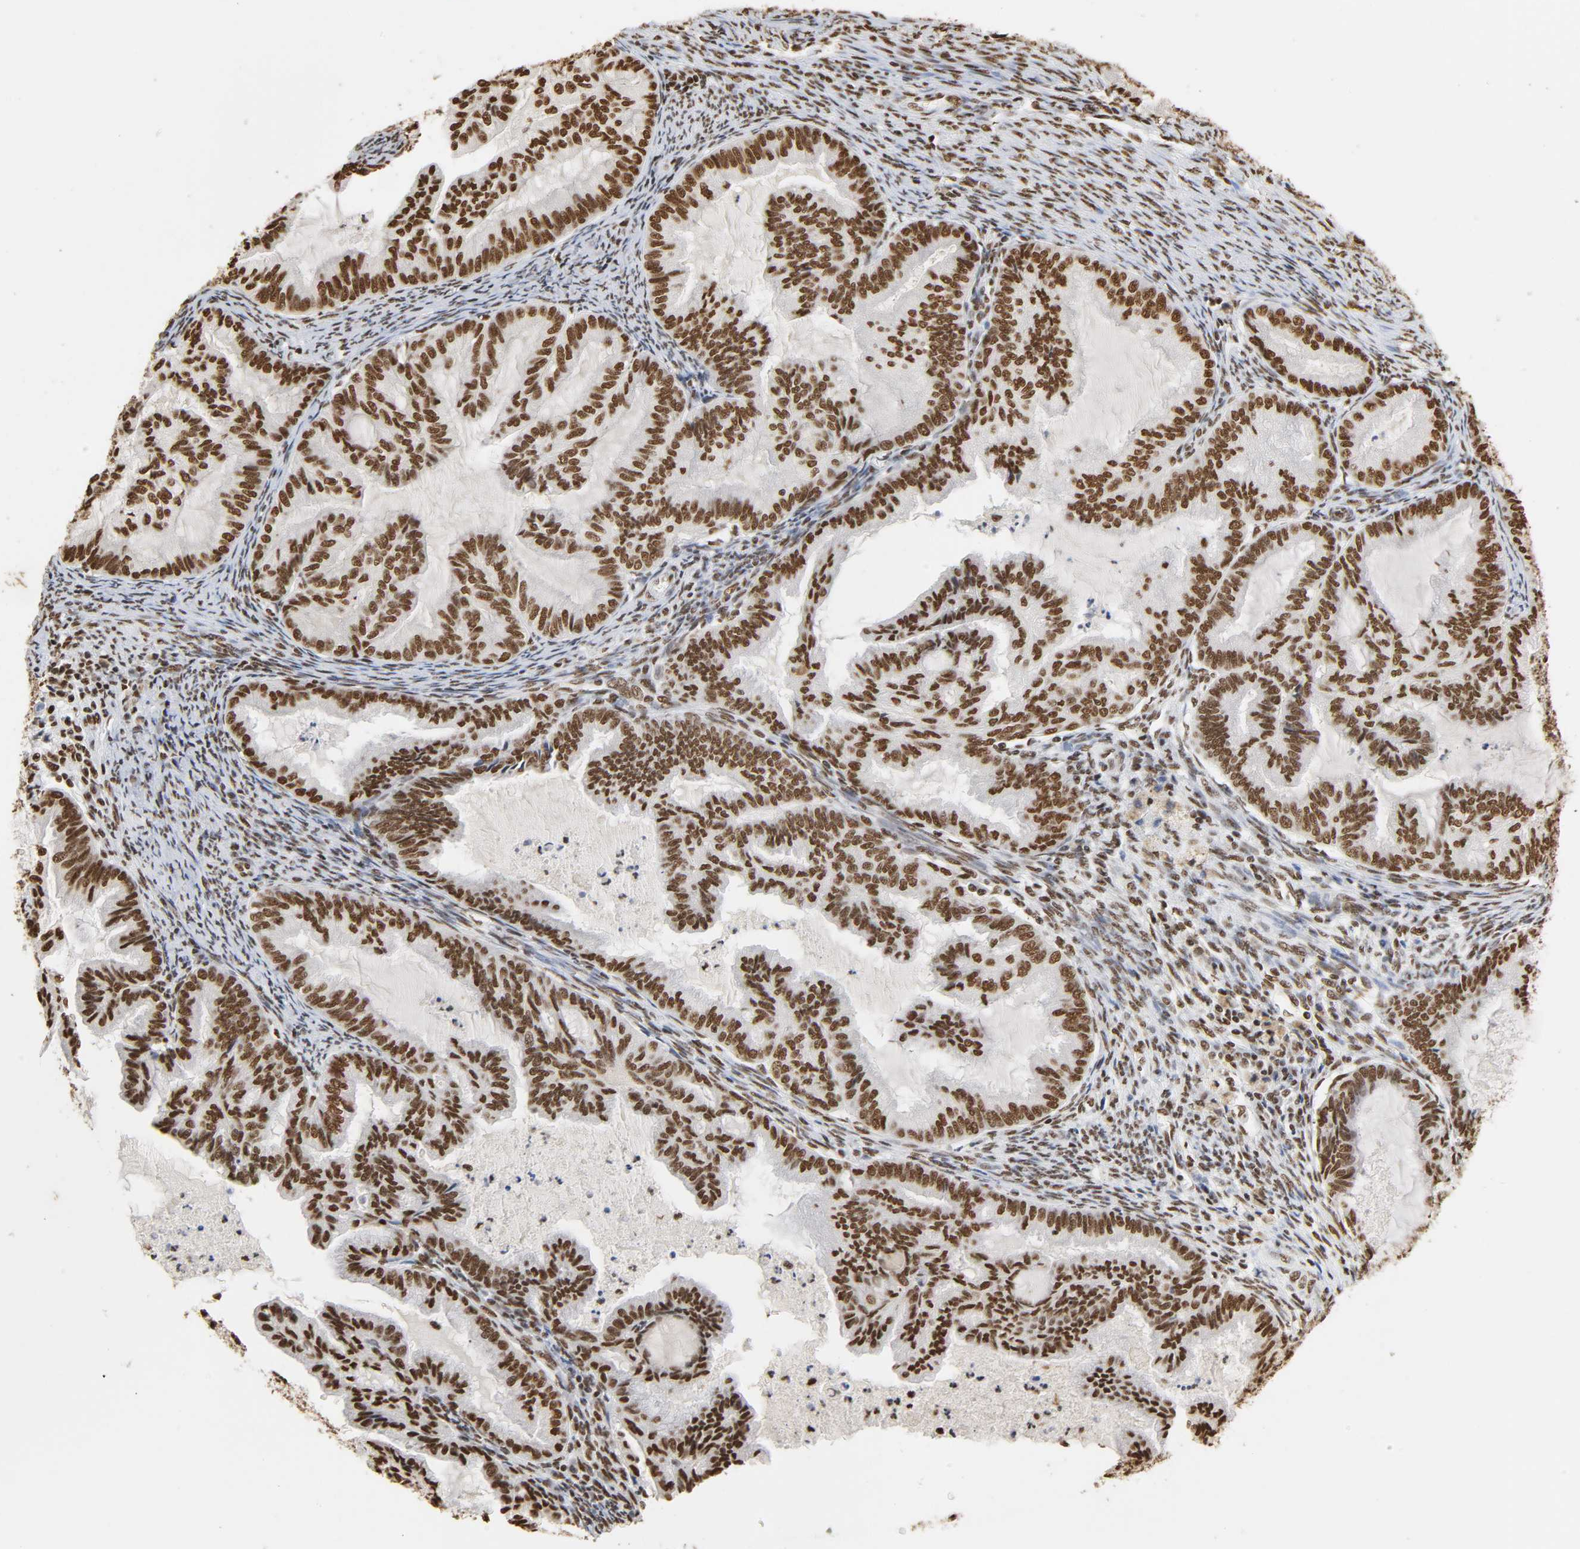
{"staining": {"intensity": "strong", "quantity": ">75%", "location": "nuclear"}, "tissue": "cervical cancer", "cell_type": "Tumor cells", "image_type": "cancer", "snomed": [{"axis": "morphology", "description": "Normal tissue, NOS"}, {"axis": "morphology", "description": "Adenocarcinoma, NOS"}, {"axis": "topography", "description": "Cervix"}, {"axis": "topography", "description": "Endometrium"}], "caption": "Cervical cancer (adenocarcinoma) stained with a protein marker shows strong staining in tumor cells.", "gene": "HNRNPC", "patient": {"sex": "female", "age": 86}}